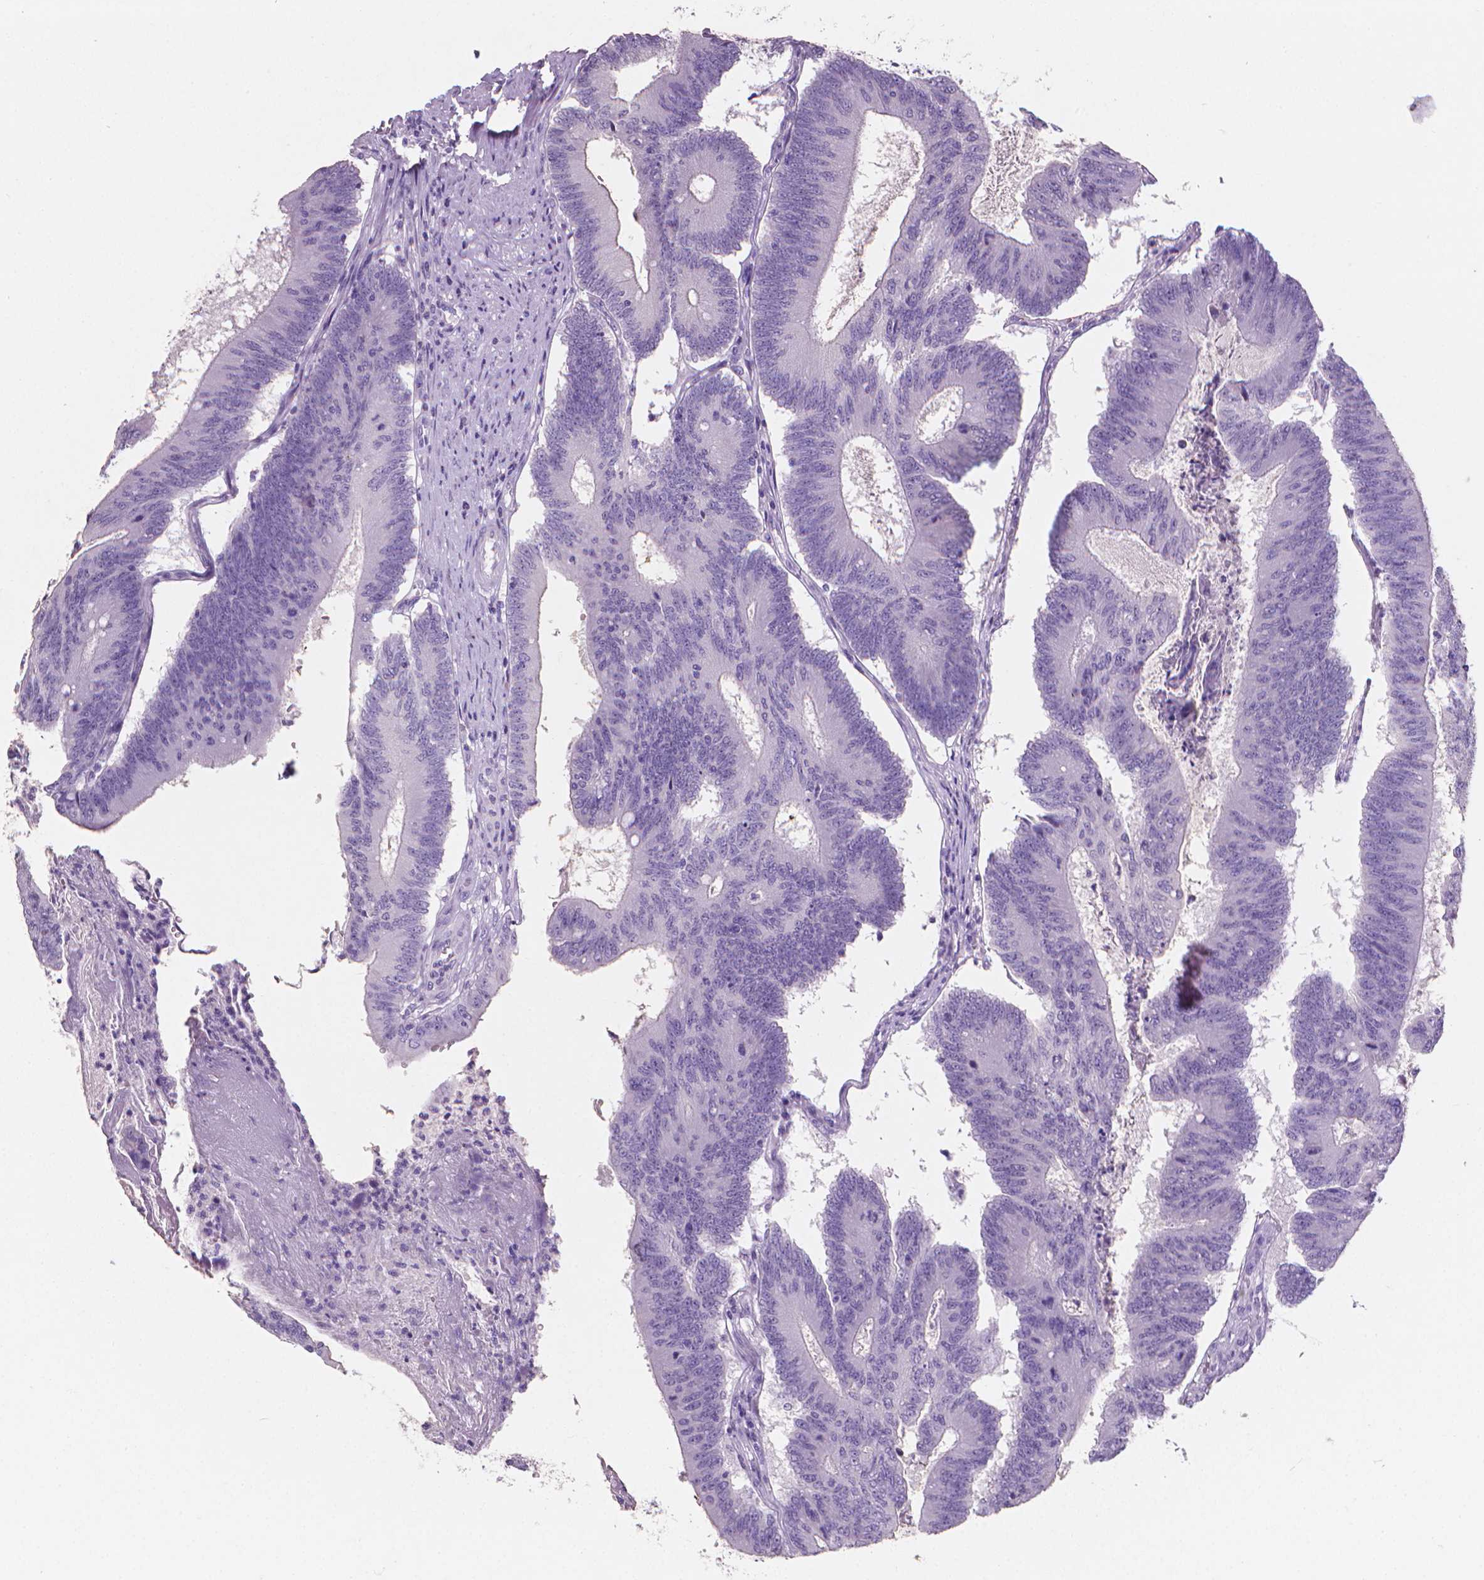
{"staining": {"intensity": "negative", "quantity": "none", "location": "none"}, "tissue": "colorectal cancer", "cell_type": "Tumor cells", "image_type": "cancer", "snomed": [{"axis": "morphology", "description": "Adenocarcinoma, NOS"}, {"axis": "topography", "description": "Colon"}], "caption": "A micrograph of colorectal adenocarcinoma stained for a protein exhibits no brown staining in tumor cells.", "gene": "XPNPEP2", "patient": {"sex": "female", "age": 70}}